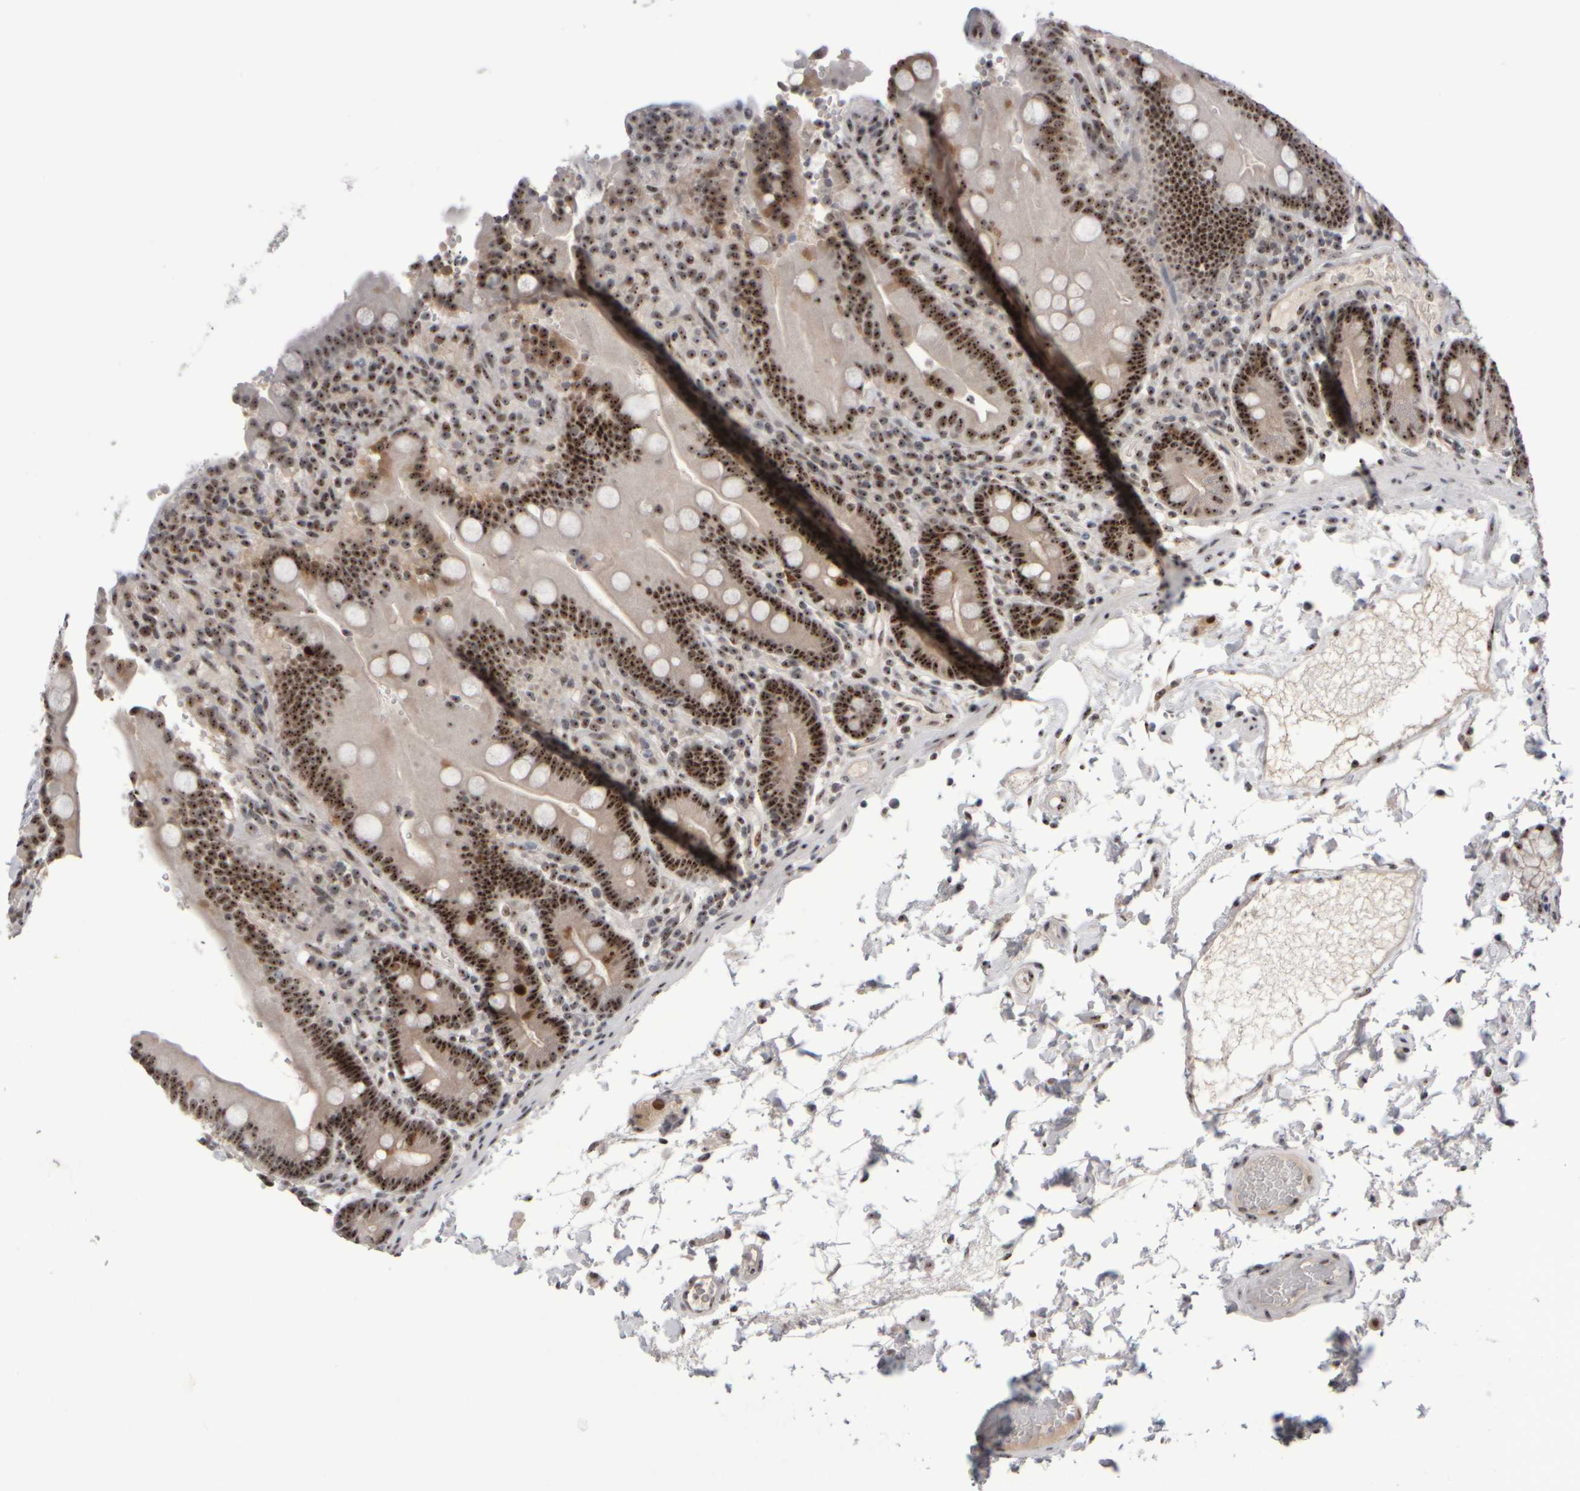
{"staining": {"intensity": "strong", "quantity": ">75%", "location": "cytoplasmic/membranous,nuclear"}, "tissue": "duodenum", "cell_type": "Glandular cells", "image_type": "normal", "snomed": [{"axis": "morphology", "description": "Normal tissue, NOS"}, {"axis": "topography", "description": "Small intestine, NOS"}], "caption": "Duodenum was stained to show a protein in brown. There is high levels of strong cytoplasmic/membranous,nuclear expression in about >75% of glandular cells. (brown staining indicates protein expression, while blue staining denotes nuclei).", "gene": "SURF6", "patient": {"sex": "female", "age": 71}}